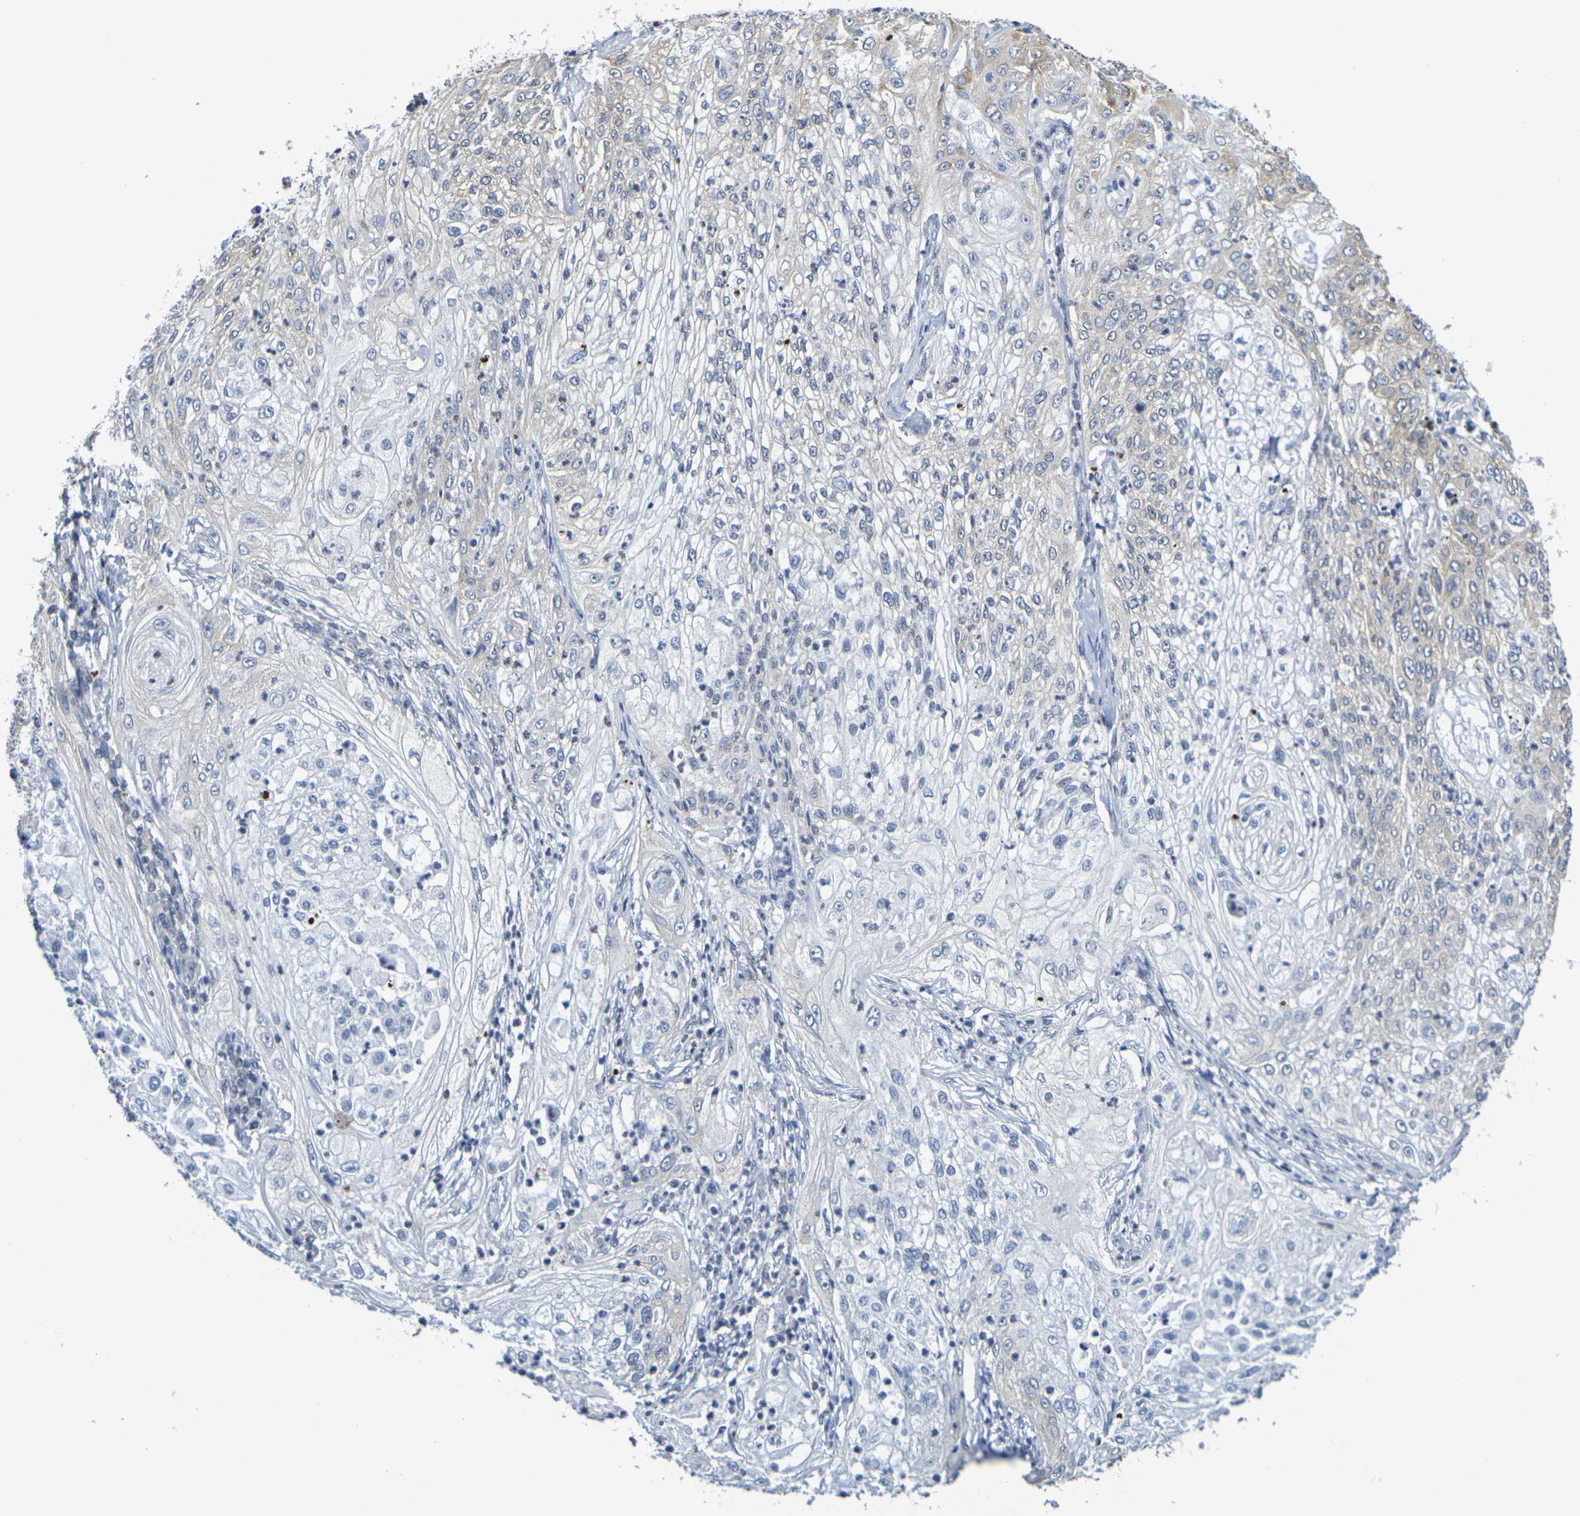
{"staining": {"intensity": "weak", "quantity": "<25%", "location": "cytoplasmic/membranous"}, "tissue": "lung cancer", "cell_type": "Tumor cells", "image_type": "cancer", "snomed": [{"axis": "morphology", "description": "Inflammation, NOS"}, {"axis": "morphology", "description": "Squamous cell carcinoma, NOS"}, {"axis": "topography", "description": "Lymph node"}, {"axis": "topography", "description": "Soft tissue"}, {"axis": "topography", "description": "Lung"}], "caption": "Protein analysis of lung squamous cell carcinoma reveals no significant positivity in tumor cells. The staining is performed using DAB brown chromogen with nuclei counter-stained in using hematoxylin.", "gene": "CHRNB1", "patient": {"sex": "male", "age": 66}}